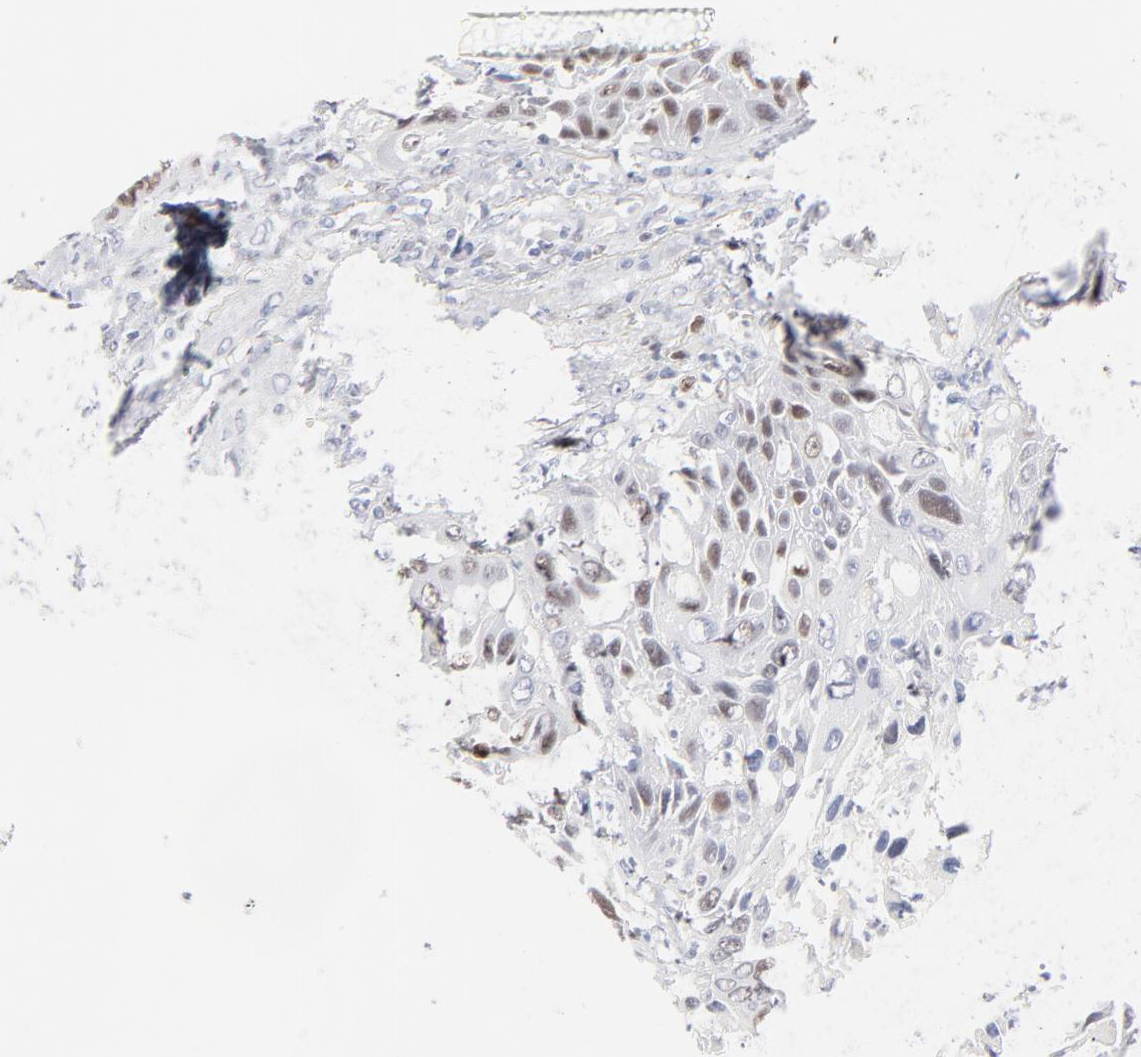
{"staining": {"intensity": "strong", "quantity": ">75%", "location": "nuclear"}, "tissue": "lung cancer", "cell_type": "Tumor cells", "image_type": "cancer", "snomed": [{"axis": "morphology", "description": "Squamous cell carcinoma, NOS"}, {"axis": "topography", "description": "Lung"}], "caption": "Immunohistochemical staining of lung squamous cell carcinoma displays strong nuclear protein expression in approximately >75% of tumor cells.", "gene": "MCM7", "patient": {"sex": "female", "age": 76}}